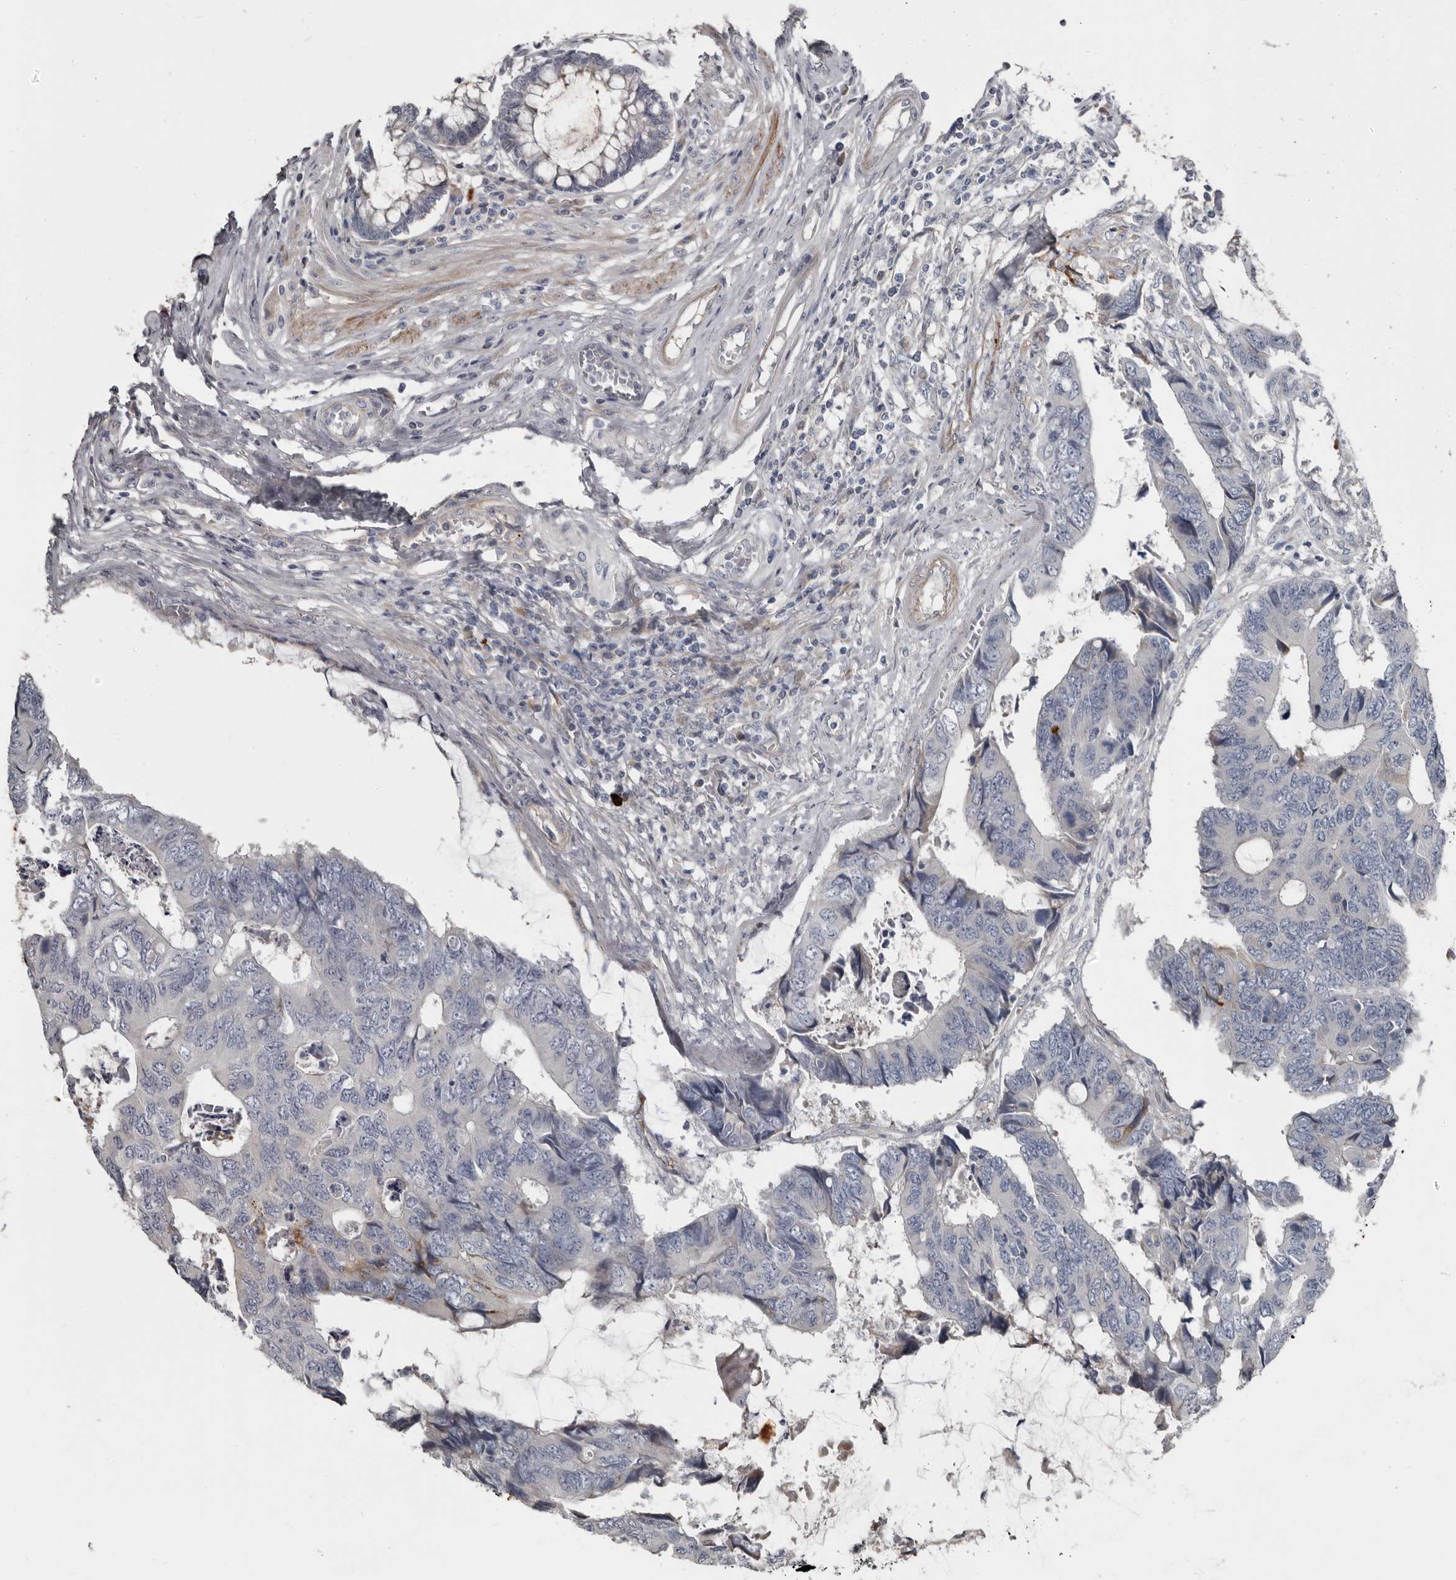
{"staining": {"intensity": "negative", "quantity": "none", "location": "none"}, "tissue": "colorectal cancer", "cell_type": "Tumor cells", "image_type": "cancer", "snomed": [{"axis": "morphology", "description": "Adenocarcinoma, NOS"}, {"axis": "topography", "description": "Rectum"}], "caption": "A high-resolution micrograph shows immunohistochemistry staining of colorectal cancer (adenocarcinoma), which exhibits no significant positivity in tumor cells. The staining is performed using DAB brown chromogen with nuclei counter-stained in using hematoxylin.", "gene": "ZNF114", "patient": {"sex": "male", "age": 84}}